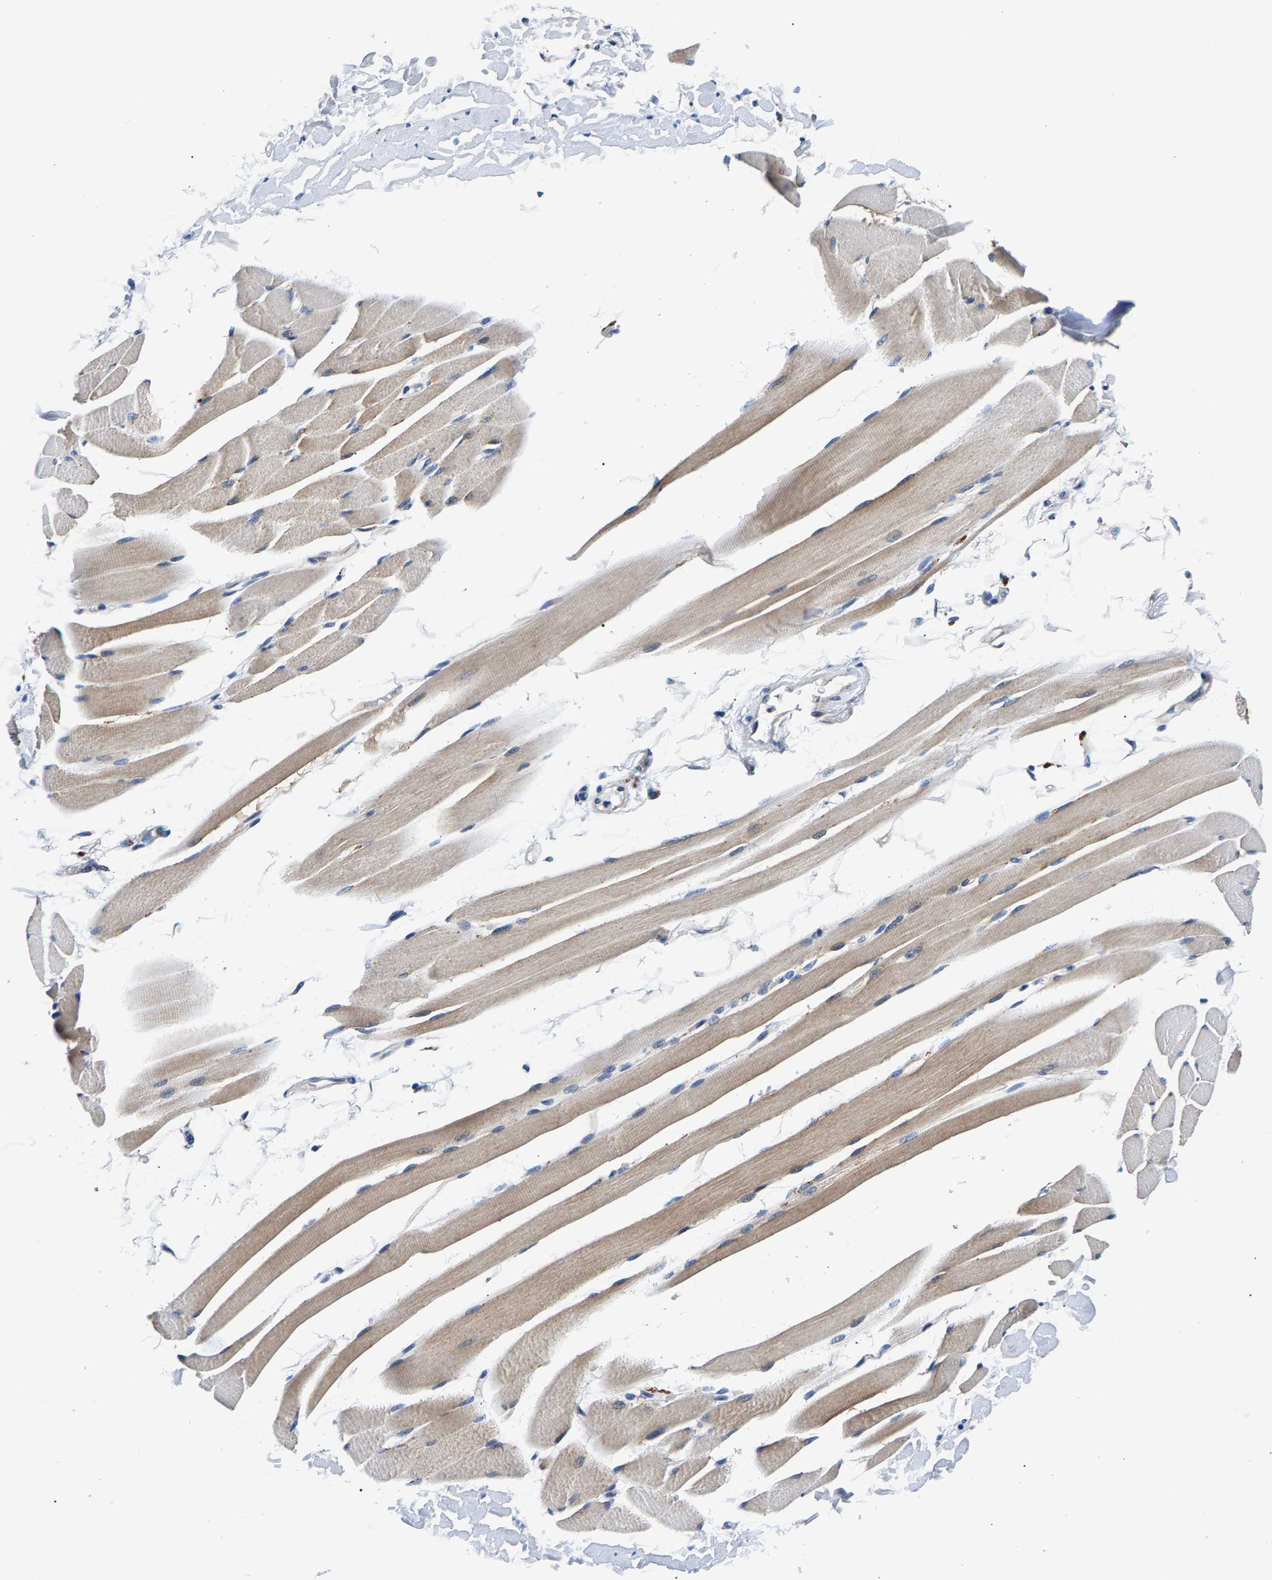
{"staining": {"intensity": "moderate", "quantity": "25%-75%", "location": "cytoplasmic/membranous"}, "tissue": "skeletal muscle", "cell_type": "Myocytes", "image_type": "normal", "snomed": [{"axis": "morphology", "description": "Normal tissue, NOS"}, {"axis": "topography", "description": "Skeletal muscle"}, {"axis": "topography", "description": "Peripheral nerve tissue"}], "caption": "IHC (DAB) staining of normal human skeletal muscle reveals moderate cytoplasmic/membranous protein expression in about 25%-75% of myocytes. IHC stains the protein of interest in brown and the nuclei are stained blue.", "gene": "P2RY4", "patient": {"sex": "female", "age": 84}}